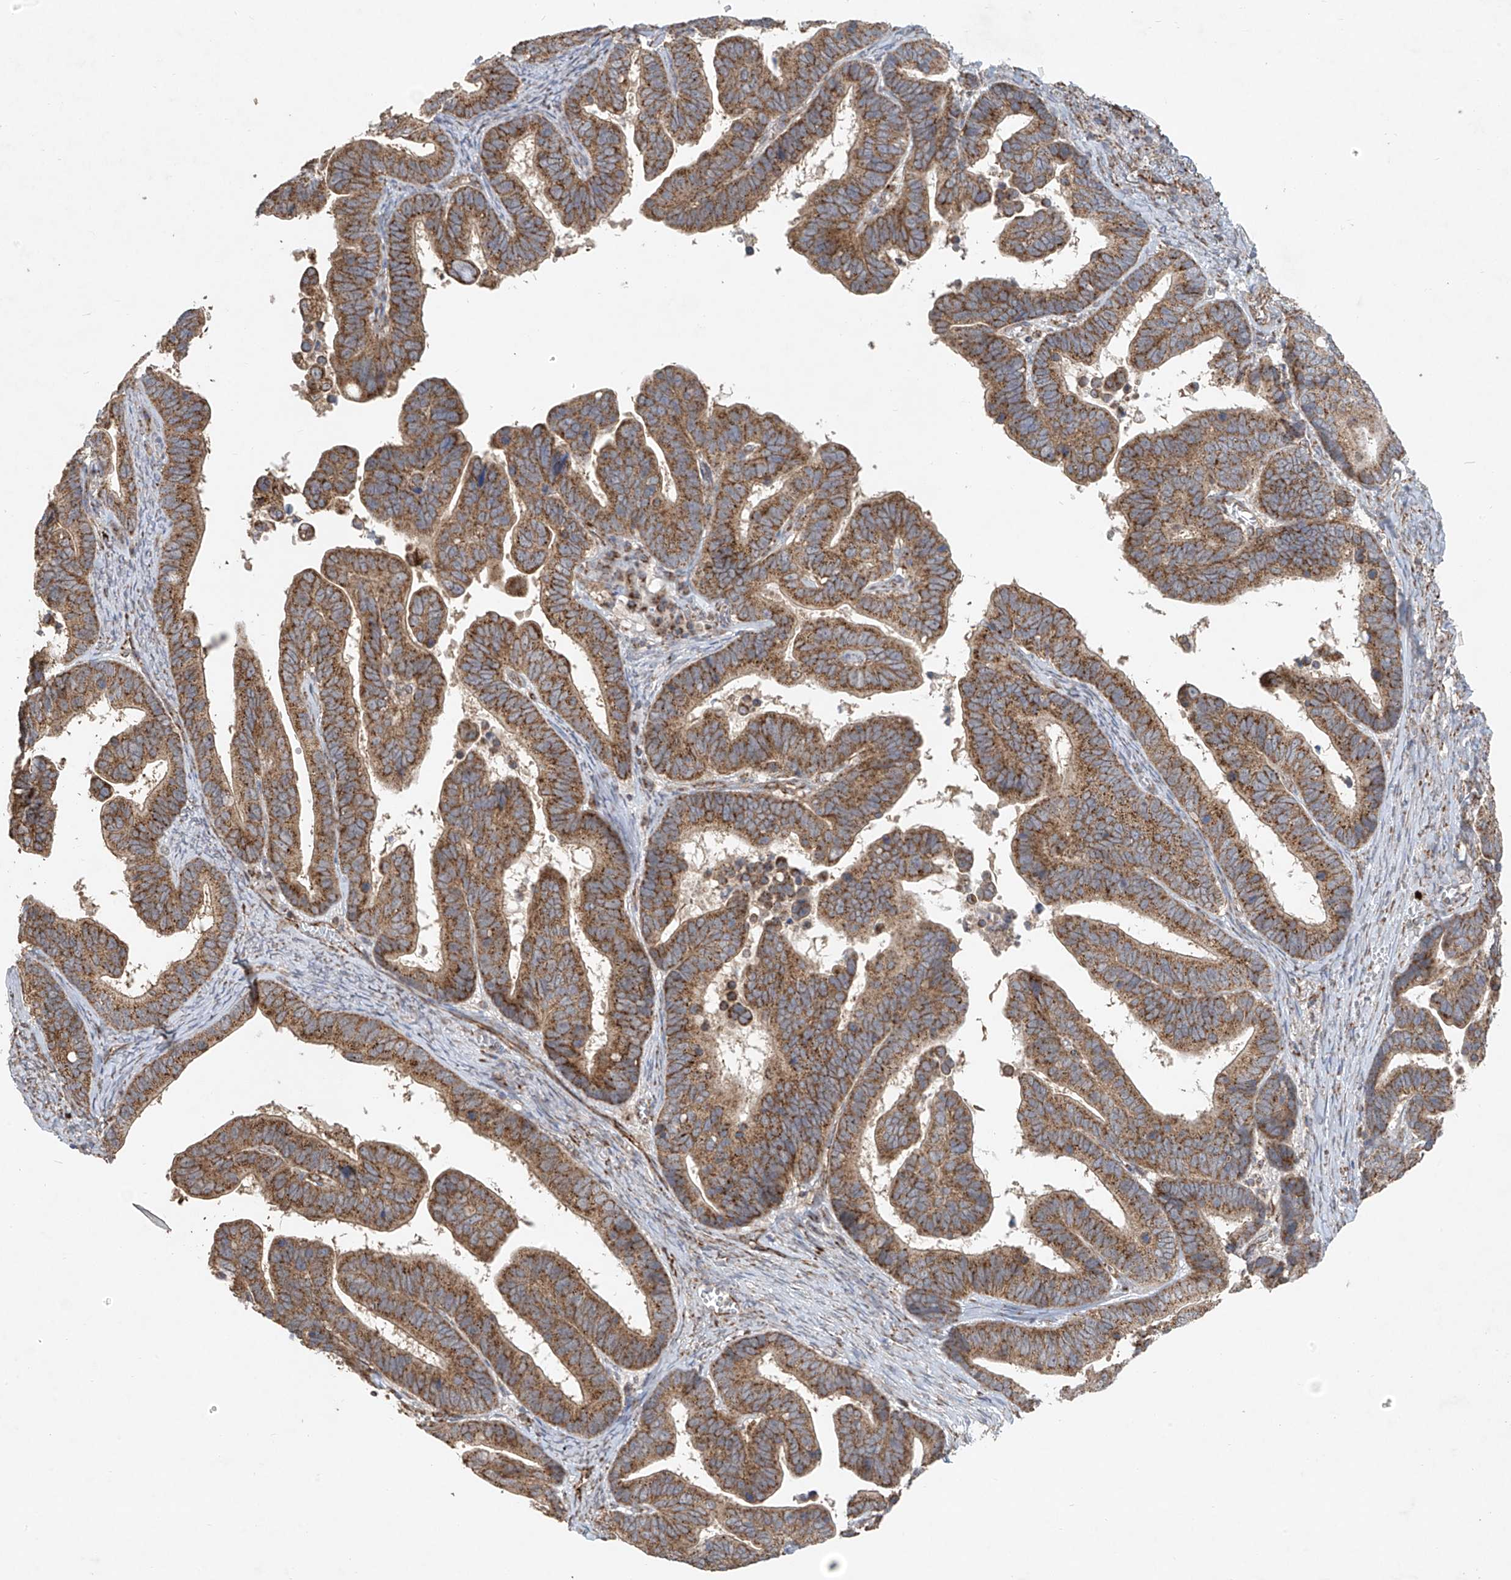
{"staining": {"intensity": "strong", "quantity": ">75%", "location": "cytoplasmic/membranous"}, "tissue": "ovarian cancer", "cell_type": "Tumor cells", "image_type": "cancer", "snomed": [{"axis": "morphology", "description": "Cystadenocarcinoma, serous, NOS"}, {"axis": "topography", "description": "Ovary"}], "caption": "Immunohistochemistry (IHC) of serous cystadenocarcinoma (ovarian) shows high levels of strong cytoplasmic/membranous expression in approximately >75% of tumor cells. (IHC, brightfield microscopy, high magnification).", "gene": "UQCC1", "patient": {"sex": "female", "age": 56}}